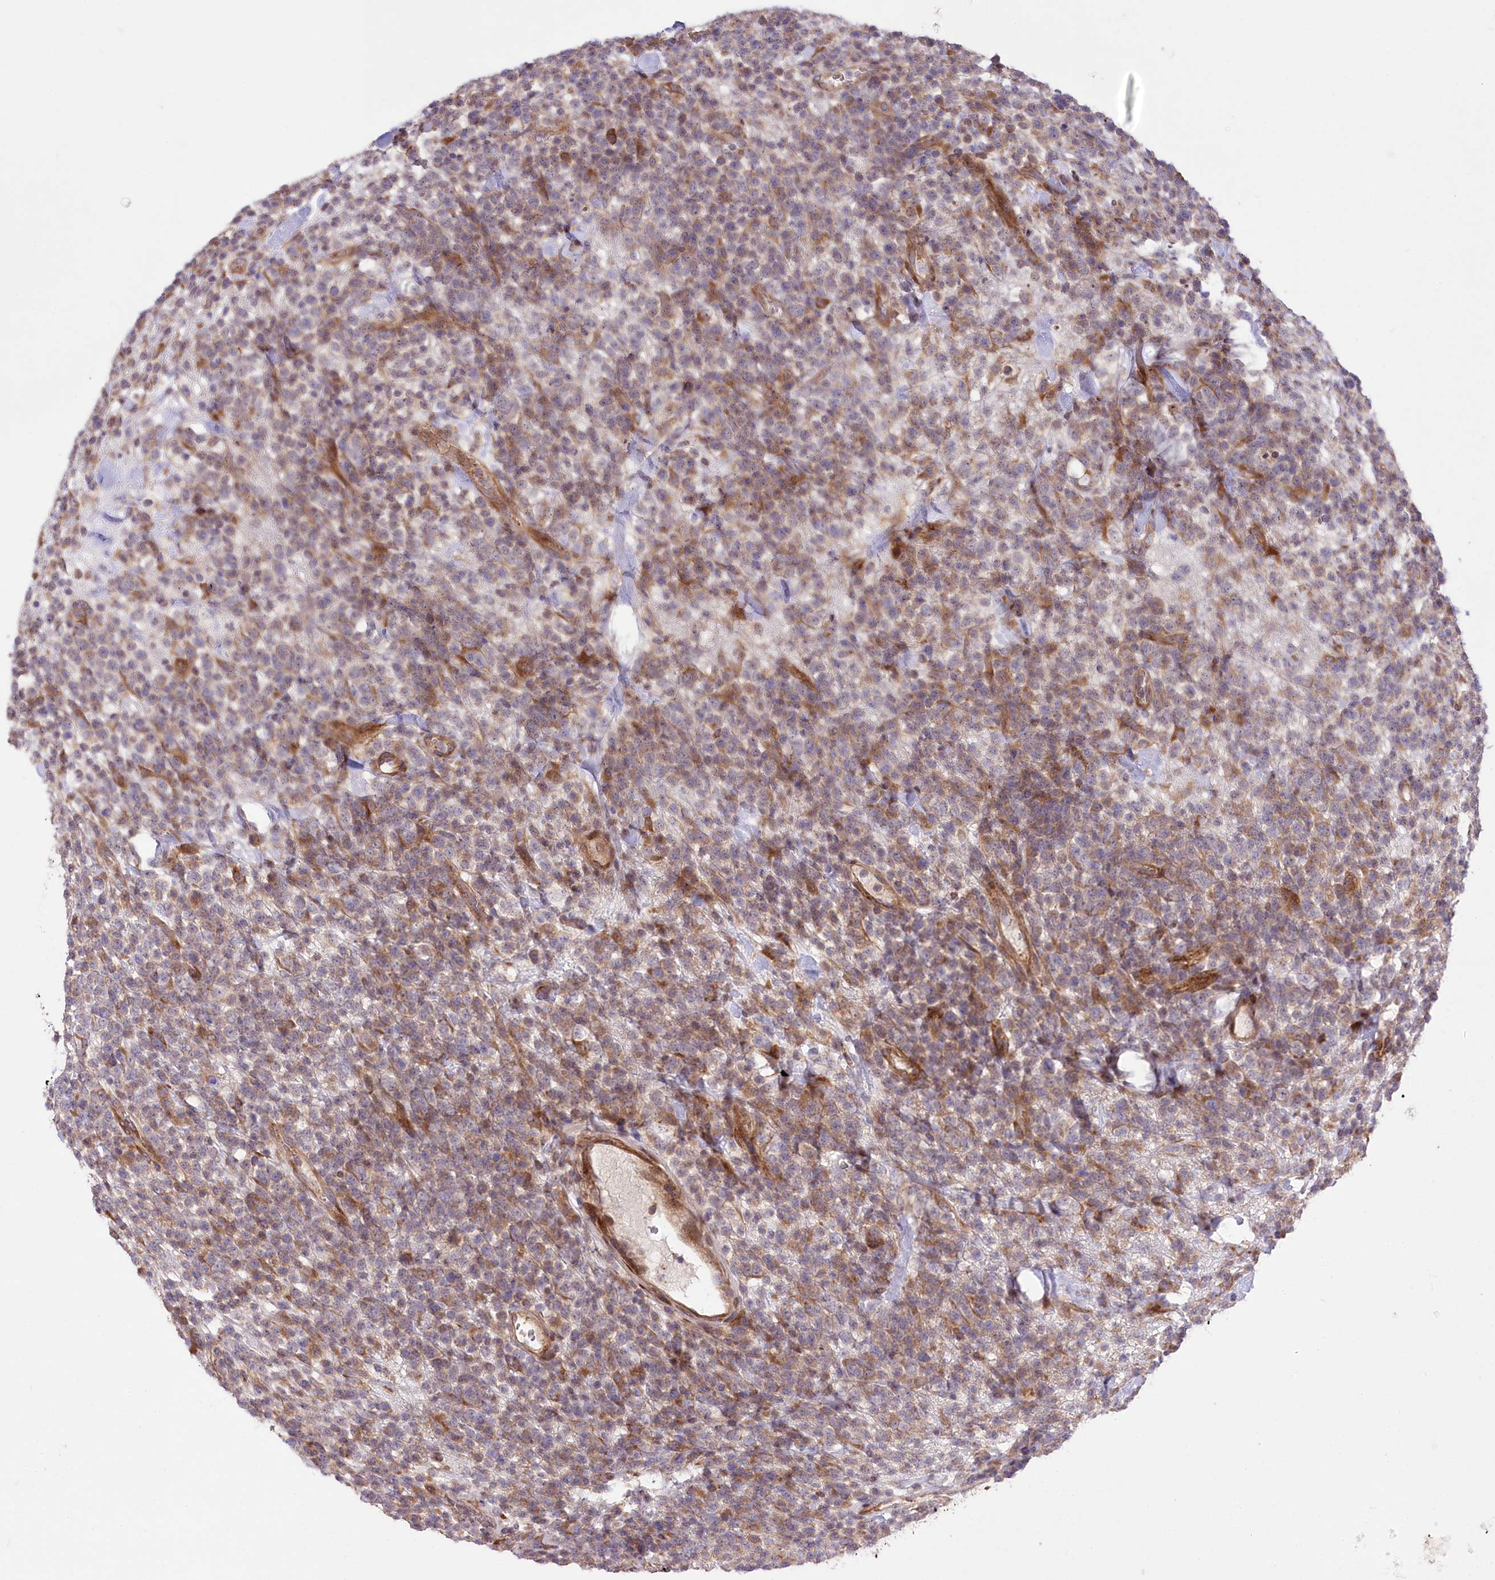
{"staining": {"intensity": "weak", "quantity": "<25%", "location": "cytoplasmic/membranous"}, "tissue": "lymphoma", "cell_type": "Tumor cells", "image_type": "cancer", "snomed": [{"axis": "morphology", "description": "Malignant lymphoma, non-Hodgkin's type, High grade"}, {"axis": "topography", "description": "Colon"}], "caption": "A high-resolution image shows IHC staining of lymphoma, which shows no significant positivity in tumor cells.", "gene": "TRUB1", "patient": {"sex": "female", "age": 53}}